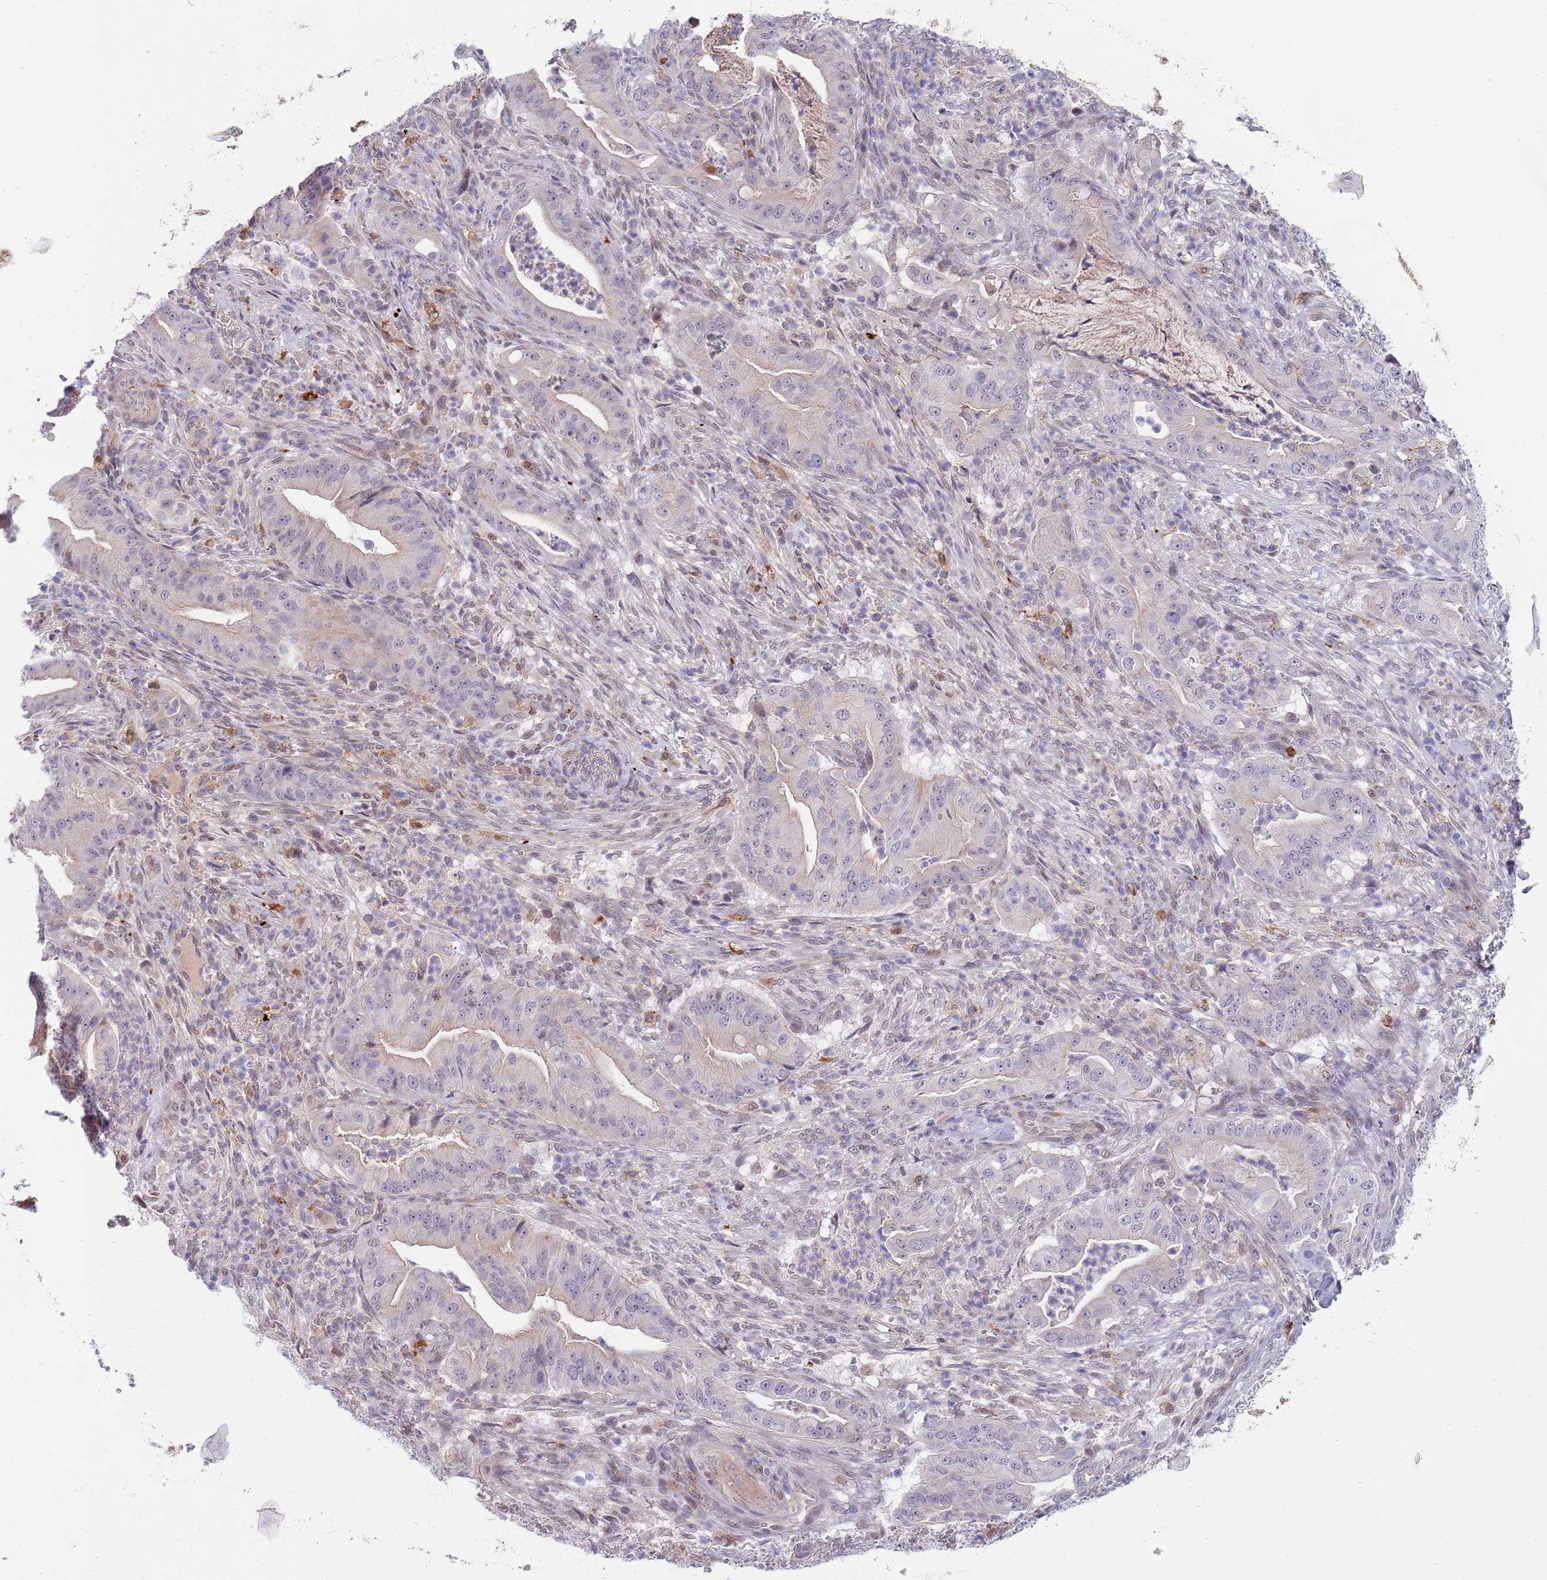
{"staining": {"intensity": "weak", "quantity": "25%-75%", "location": "cytoplasmic/membranous"}, "tissue": "pancreatic cancer", "cell_type": "Tumor cells", "image_type": "cancer", "snomed": [{"axis": "morphology", "description": "Adenocarcinoma, NOS"}, {"axis": "topography", "description": "Pancreas"}], "caption": "This histopathology image demonstrates pancreatic adenocarcinoma stained with IHC to label a protein in brown. The cytoplasmic/membranous of tumor cells show weak positivity for the protein. Nuclei are counter-stained blue.", "gene": "NLRP6", "patient": {"sex": "male", "age": 71}}